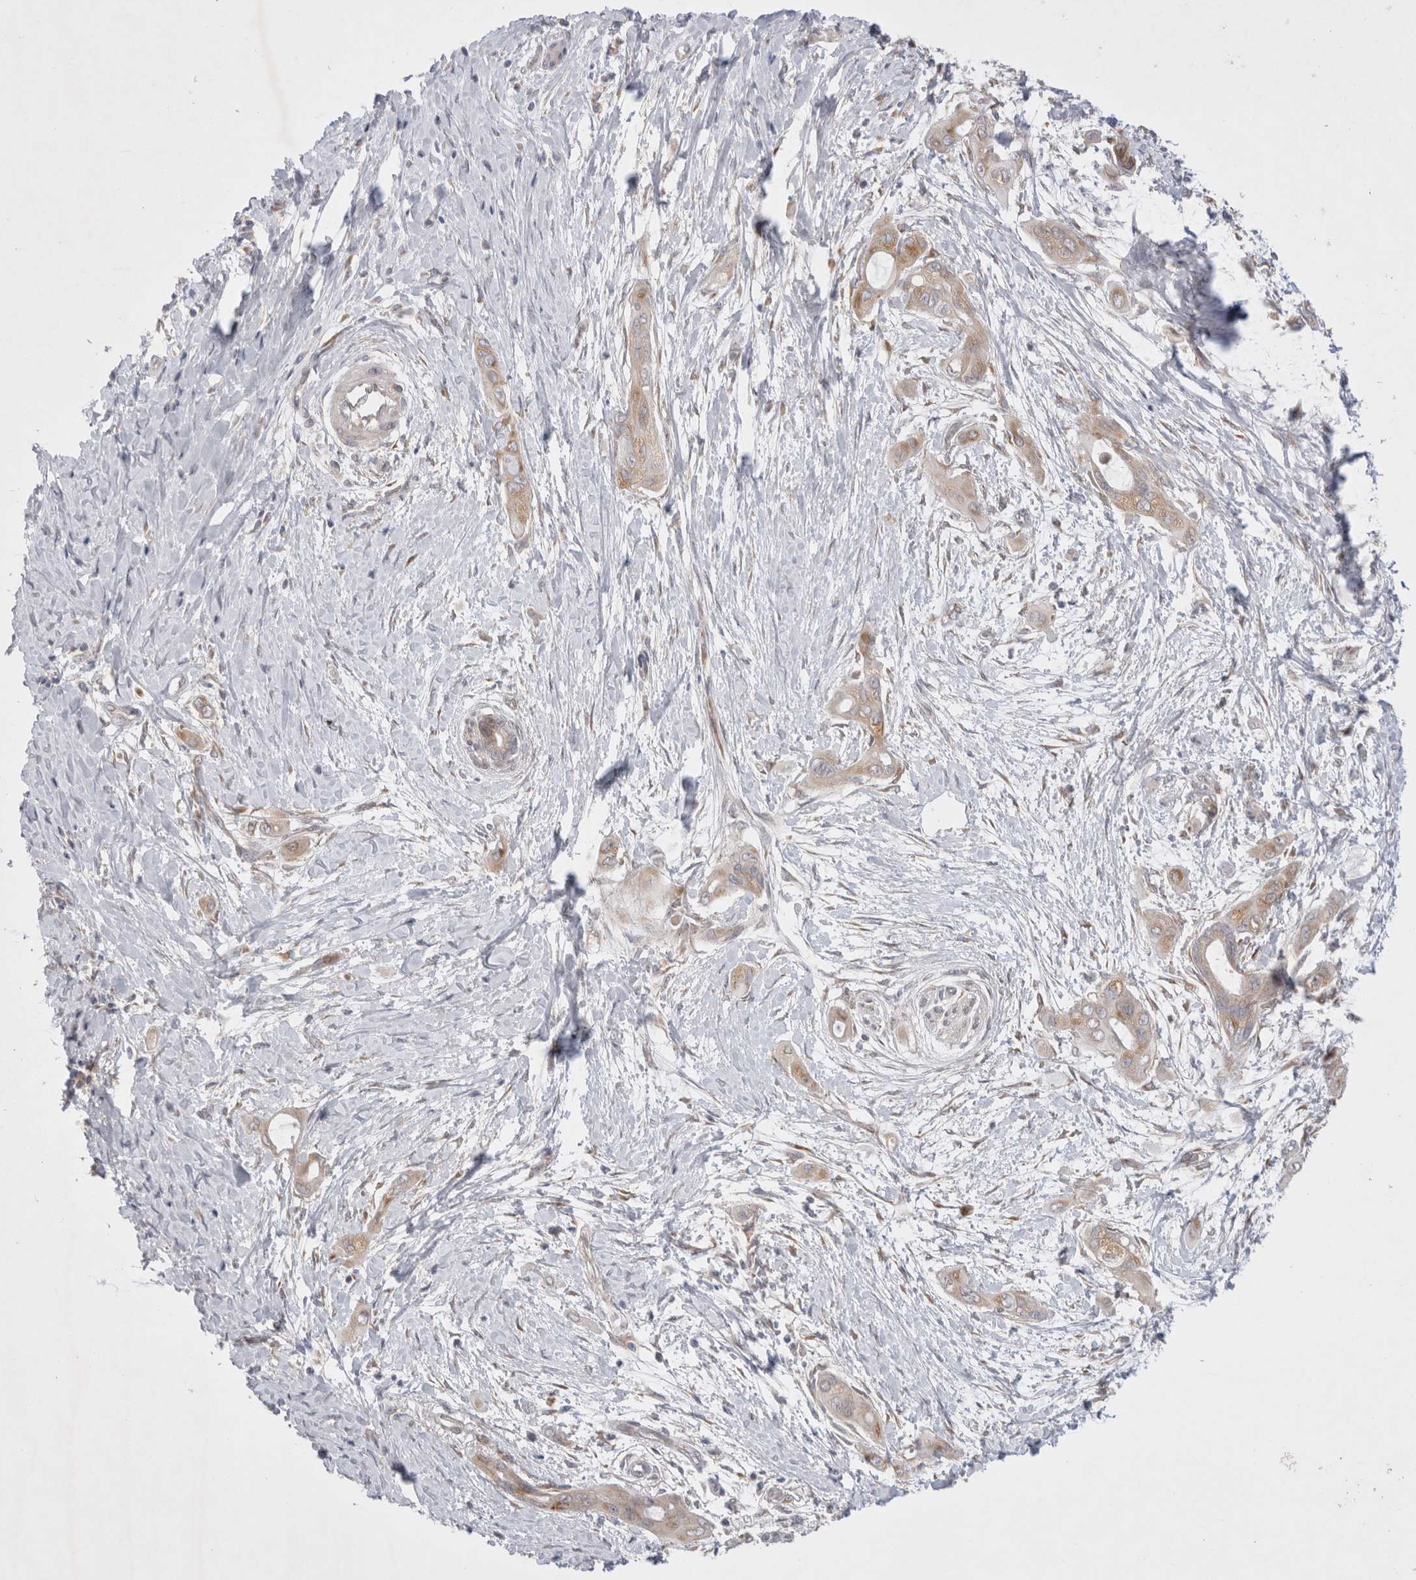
{"staining": {"intensity": "weak", "quantity": ">75%", "location": "cytoplasmic/membranous"}, "tissue": "pancreatic cancer", "cell_type": "Tumor cells", "image_type": "cancer", "snomed": [{"axis": "morphology", "description": "Adenocarcinoma, NOS"}, {"axis": "topography", "description": "Pancreas"}], "caption": "Immunohistochemistry (IHC) (DAB) staining of human pancreatic cancer reveals weak cytoplasmic/membranous protein staining in approximately >75% of tumor cells.", "gene": "NPC1", "patient": {"sex": "male", "age": 59}}